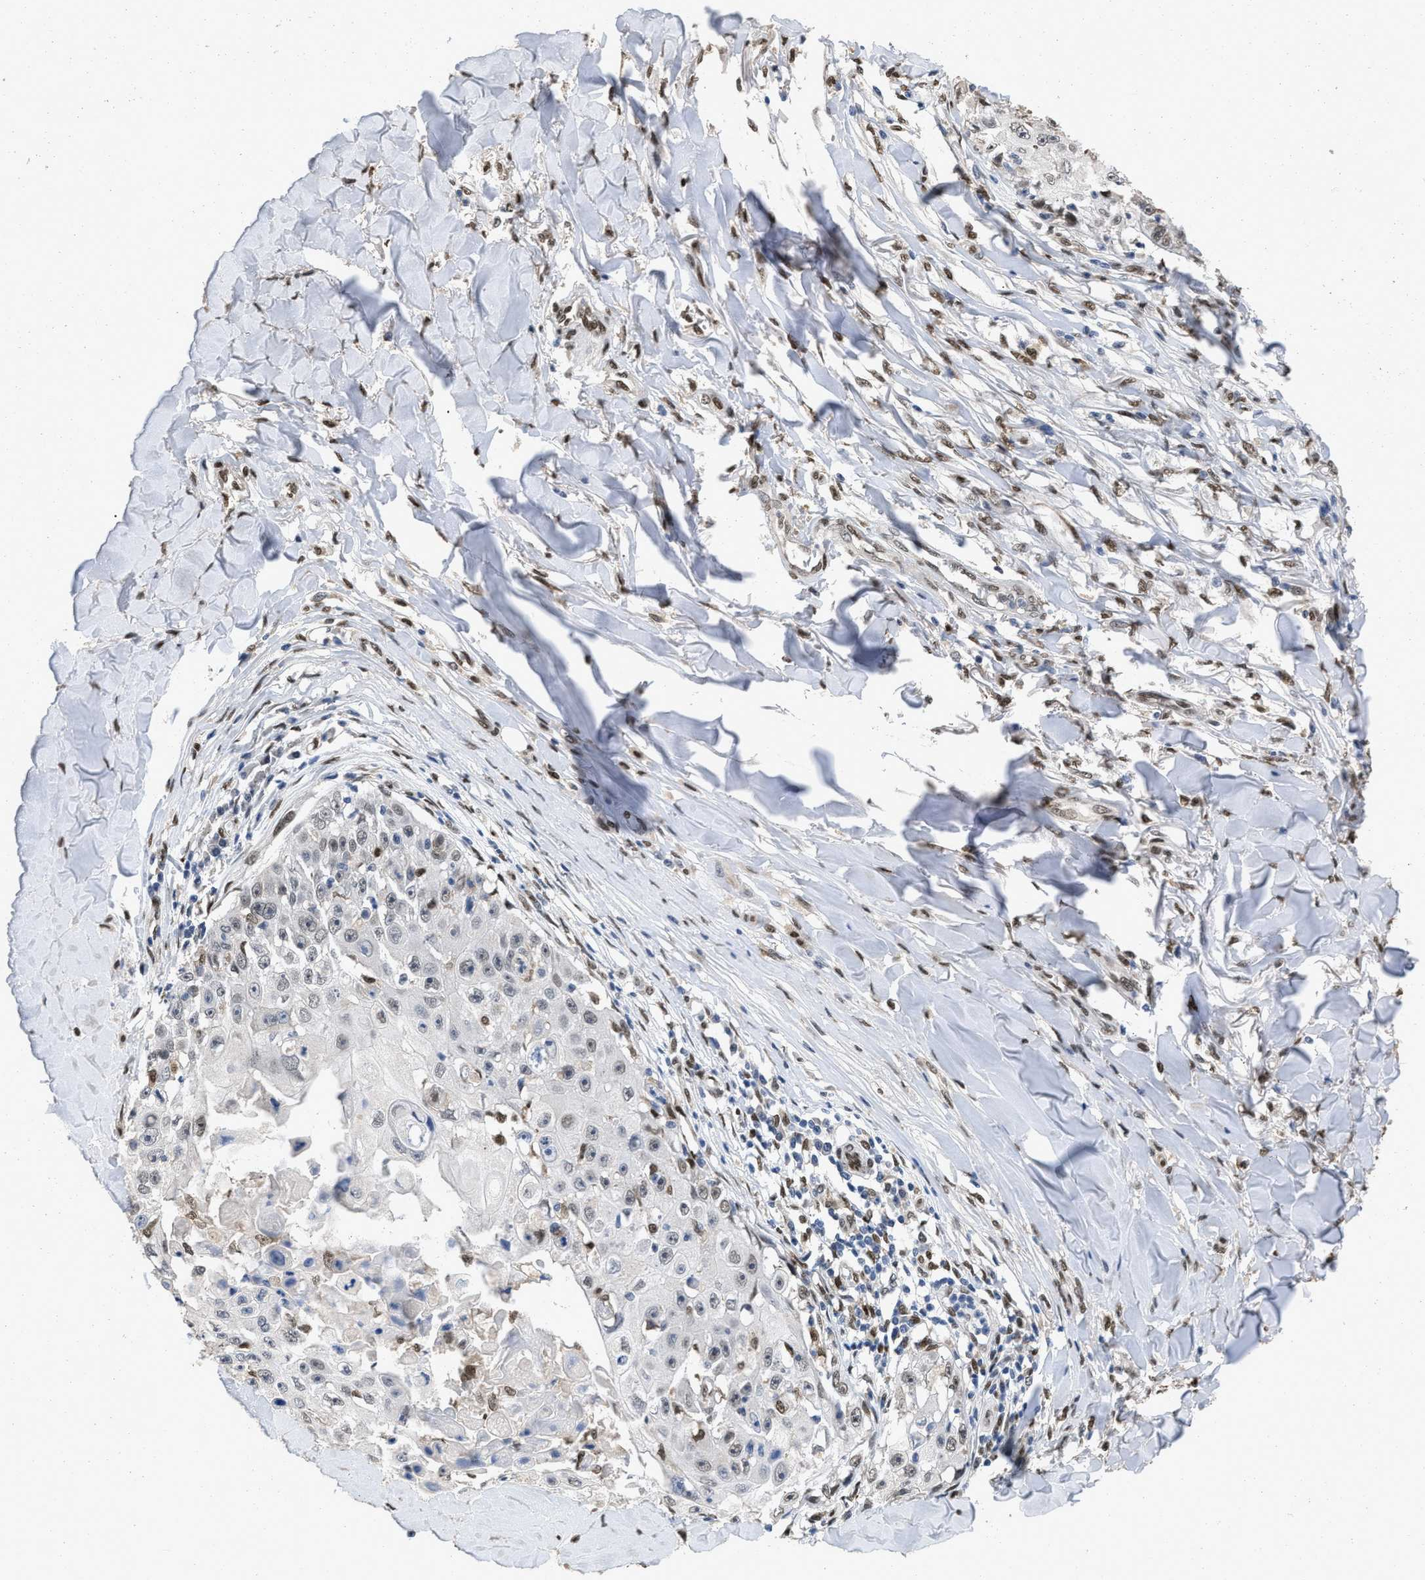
{"staining": {"intensity": "weak", "quantity": ">75%", "location": "nuclear"}, "tissue": "skin cancer", "cell_type": "Tumor cells", "image_type": "cancer", "snomed": [{"axis": "morphology", "description": "Squamous cell carcinoma, NOS"}, {"axis": "topography", "description": "Skin"}], "caption": "IHC (DAB (3,3'-diaminobenzidine)) staining of skin cancer (squamous cell carcinoma) reveals weak nuclear protein staining in about >75% of tumor cells.", "gene": "QKI", "patient": {"sex": "male", "age": 86}}